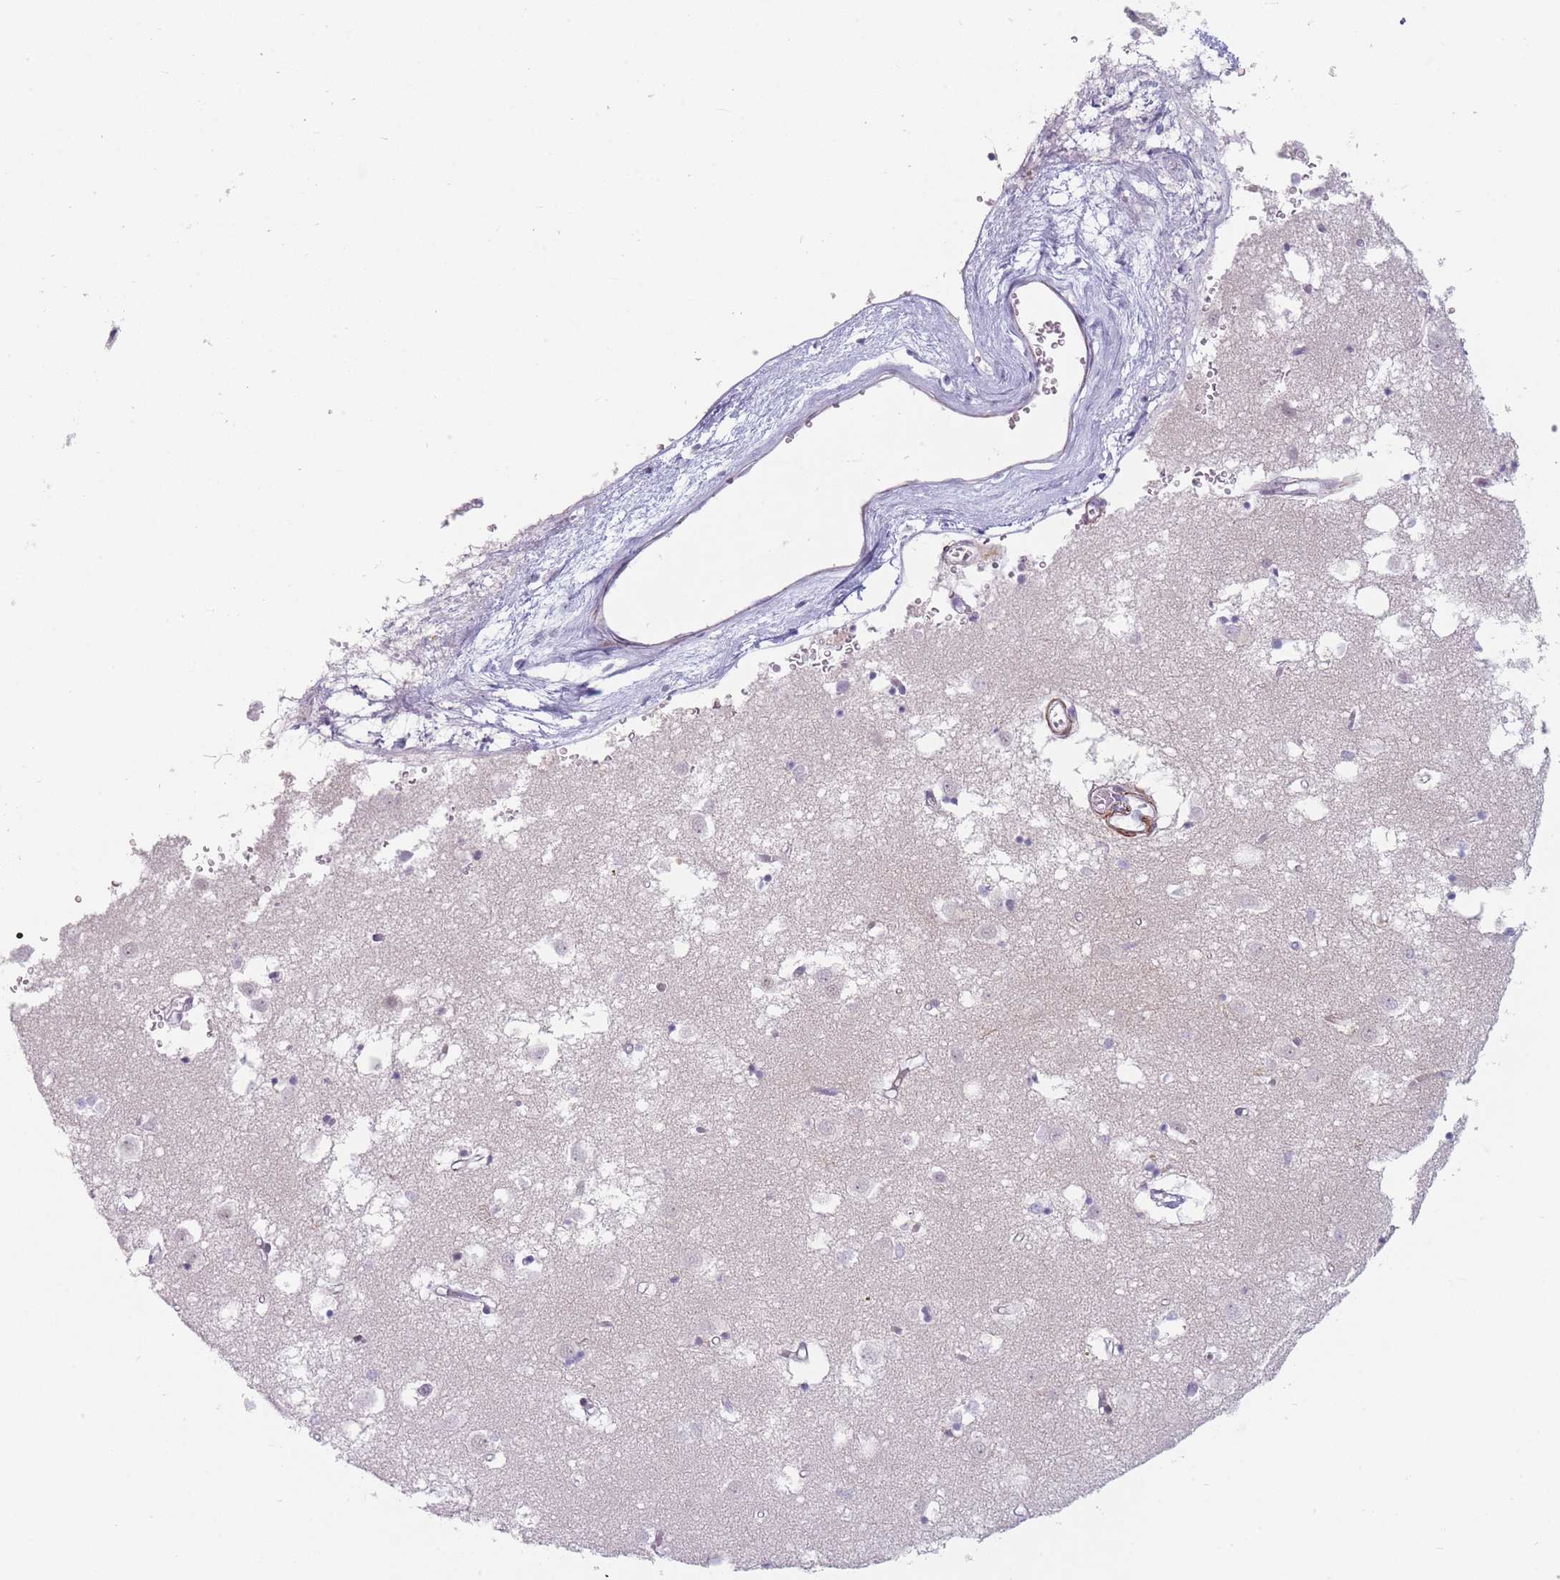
{"staining": {"intensity": "negative", "quantity": "none", "location": "none"}, "tissue": "caudate", "cell_type": "Glial cells", "image_type": "normal", "snomed": [{"axis": "morphology", "description": "Normal tissue, NOS"}, {"axis": "topography", "description": "Lateral ventricle wall"}], "caption": "DAB (3,3'-diaminobenzidine) immunohistochemical staining of unremarkable human caudate reveals no significant positivity in glial cells. (Immunohistochemistry (ihc), brightfield microscopy, high magnification).", "gene": "IFNA10", "patient": {"sex": "male", "age": 70}}